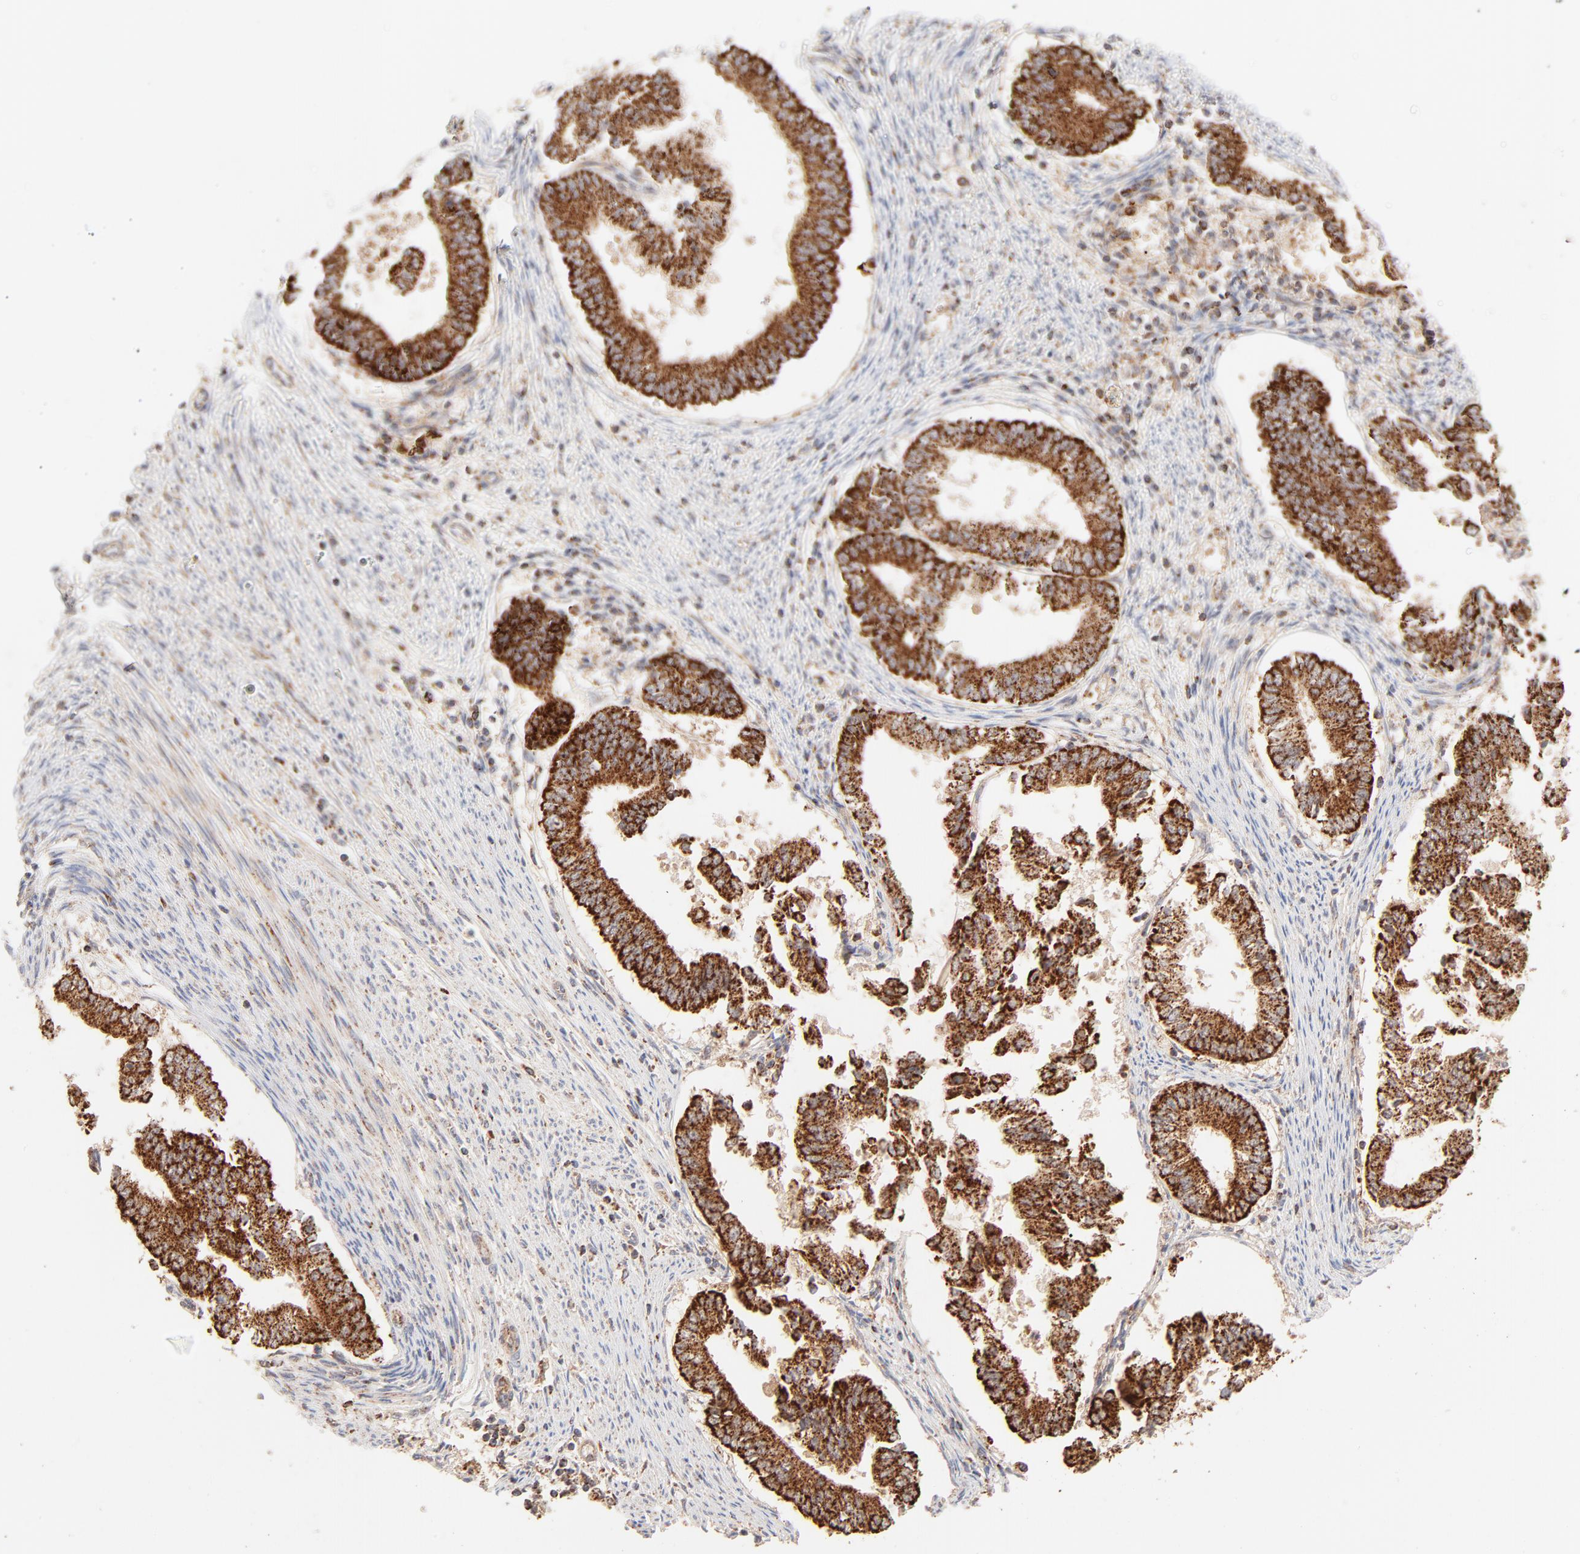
{"staining": {"intensity": "strong", "quantity": ">75%", "location": "cytoplasmic/membranous"}, "tissue": "endometrial cancer", "cell_type": "Tumor cells", "image_type": "cancer", "snomed": [{"axis": "morphology", "description": "Adenocarcinoma, NOS"}, {"axis": "topography", "description": "Endometrium"}], "caption": "DAB immunohistochemical staining of endometrial cancer shows strong cytoplasmic/membranous protein positivity in approximately >75% of tumor cells.", "gene": "CSPG4", "patient": {"sex": "female", "age": 63}}